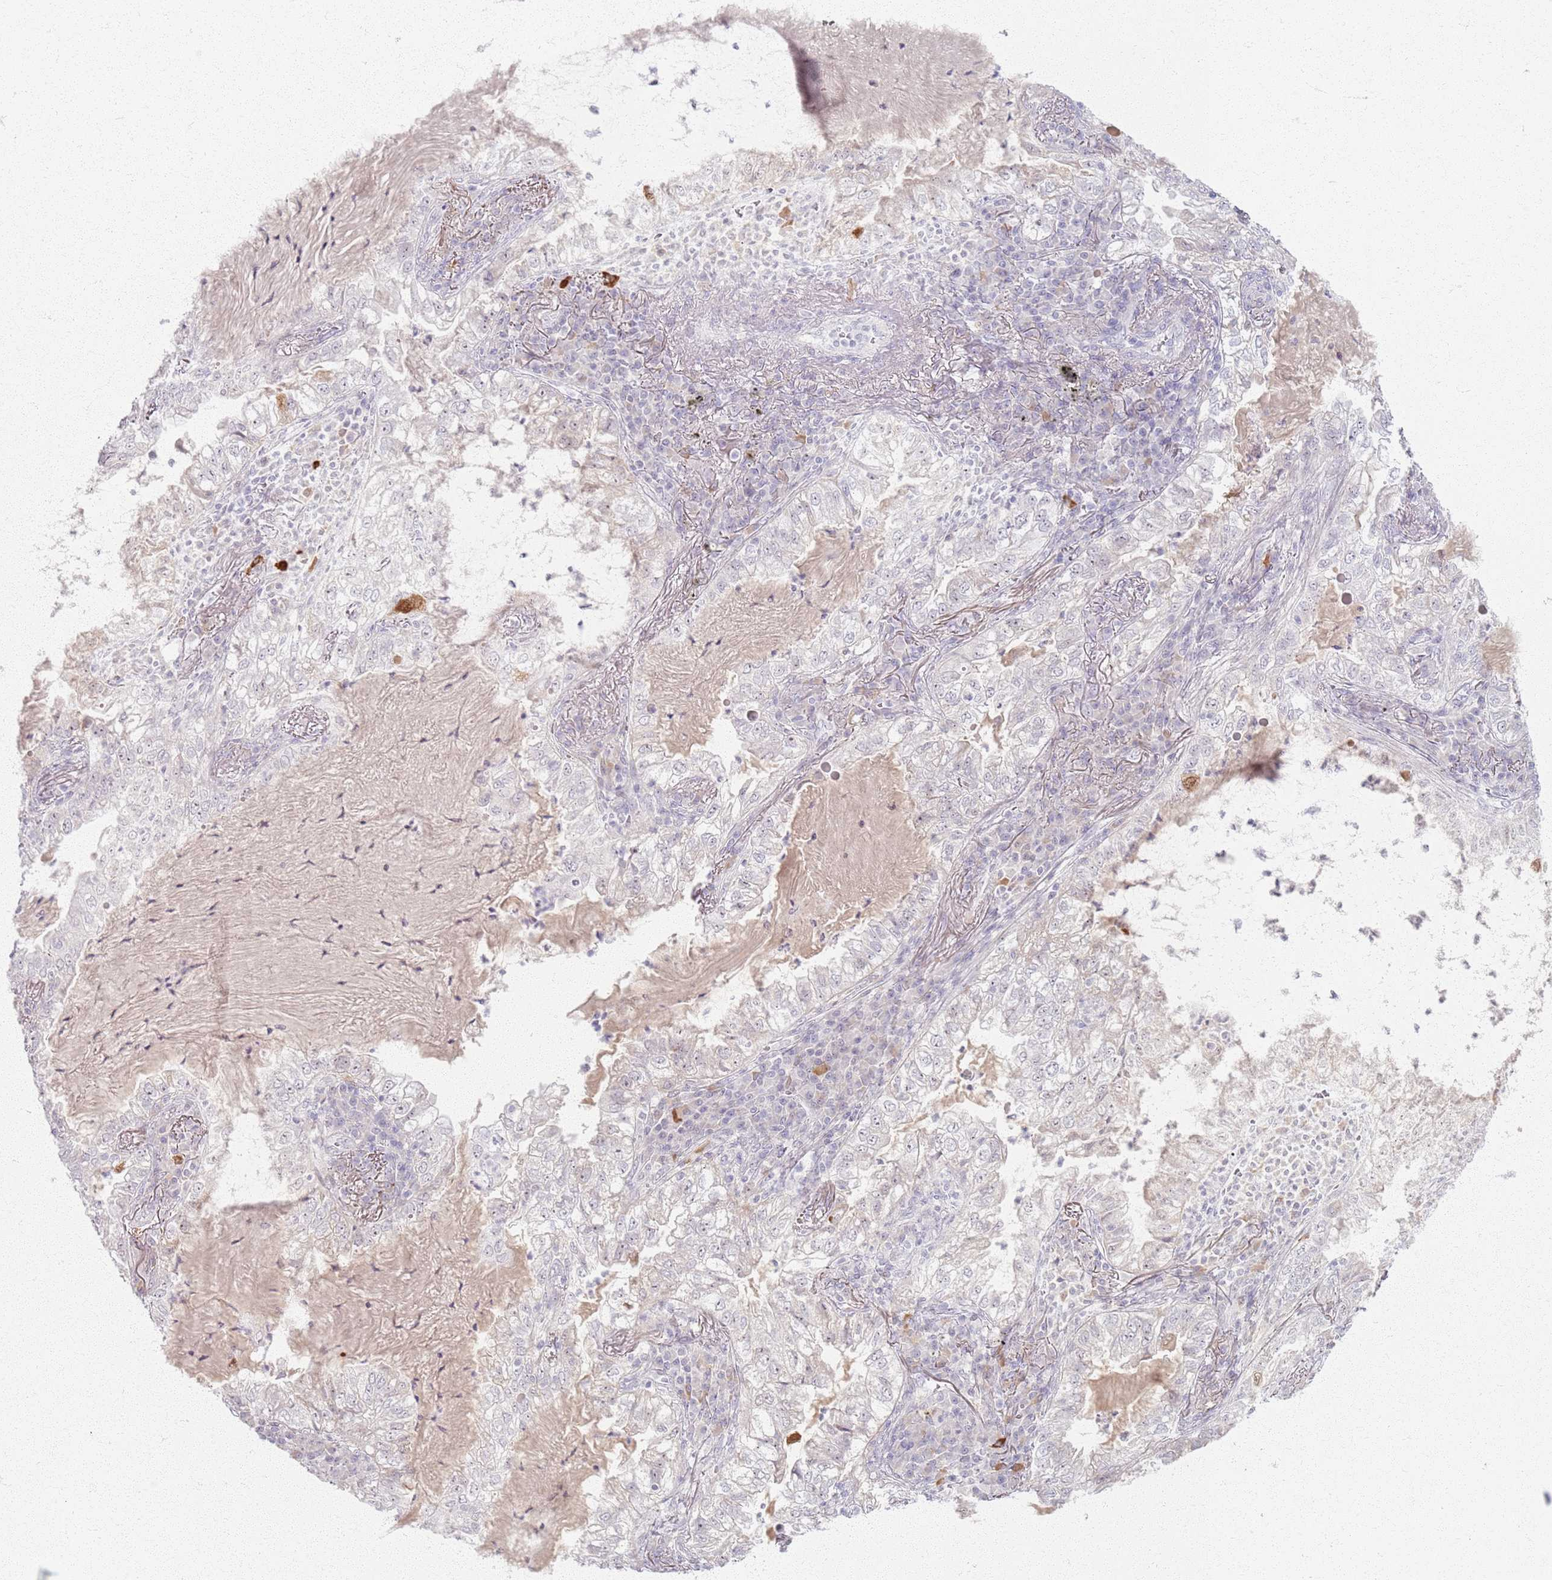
{"staining": {"intensity": "negative", "quantity": "none", "location": "none"}, "tissue": "lung cancer", "cell_type": "Tumor cells", "image_type": "cancer", "snomed": [{"axis": "morphology", "description": "Adenocarcinoma, NOS"}, {"axis": "topography", "description": "Lung"}], "caption": "A micrograph of lung cancer stained for a protein demonstrates no brown staining in tumor cells.", "gene": "CRIPT", "patient": {"sex": "female", "age": 73}}